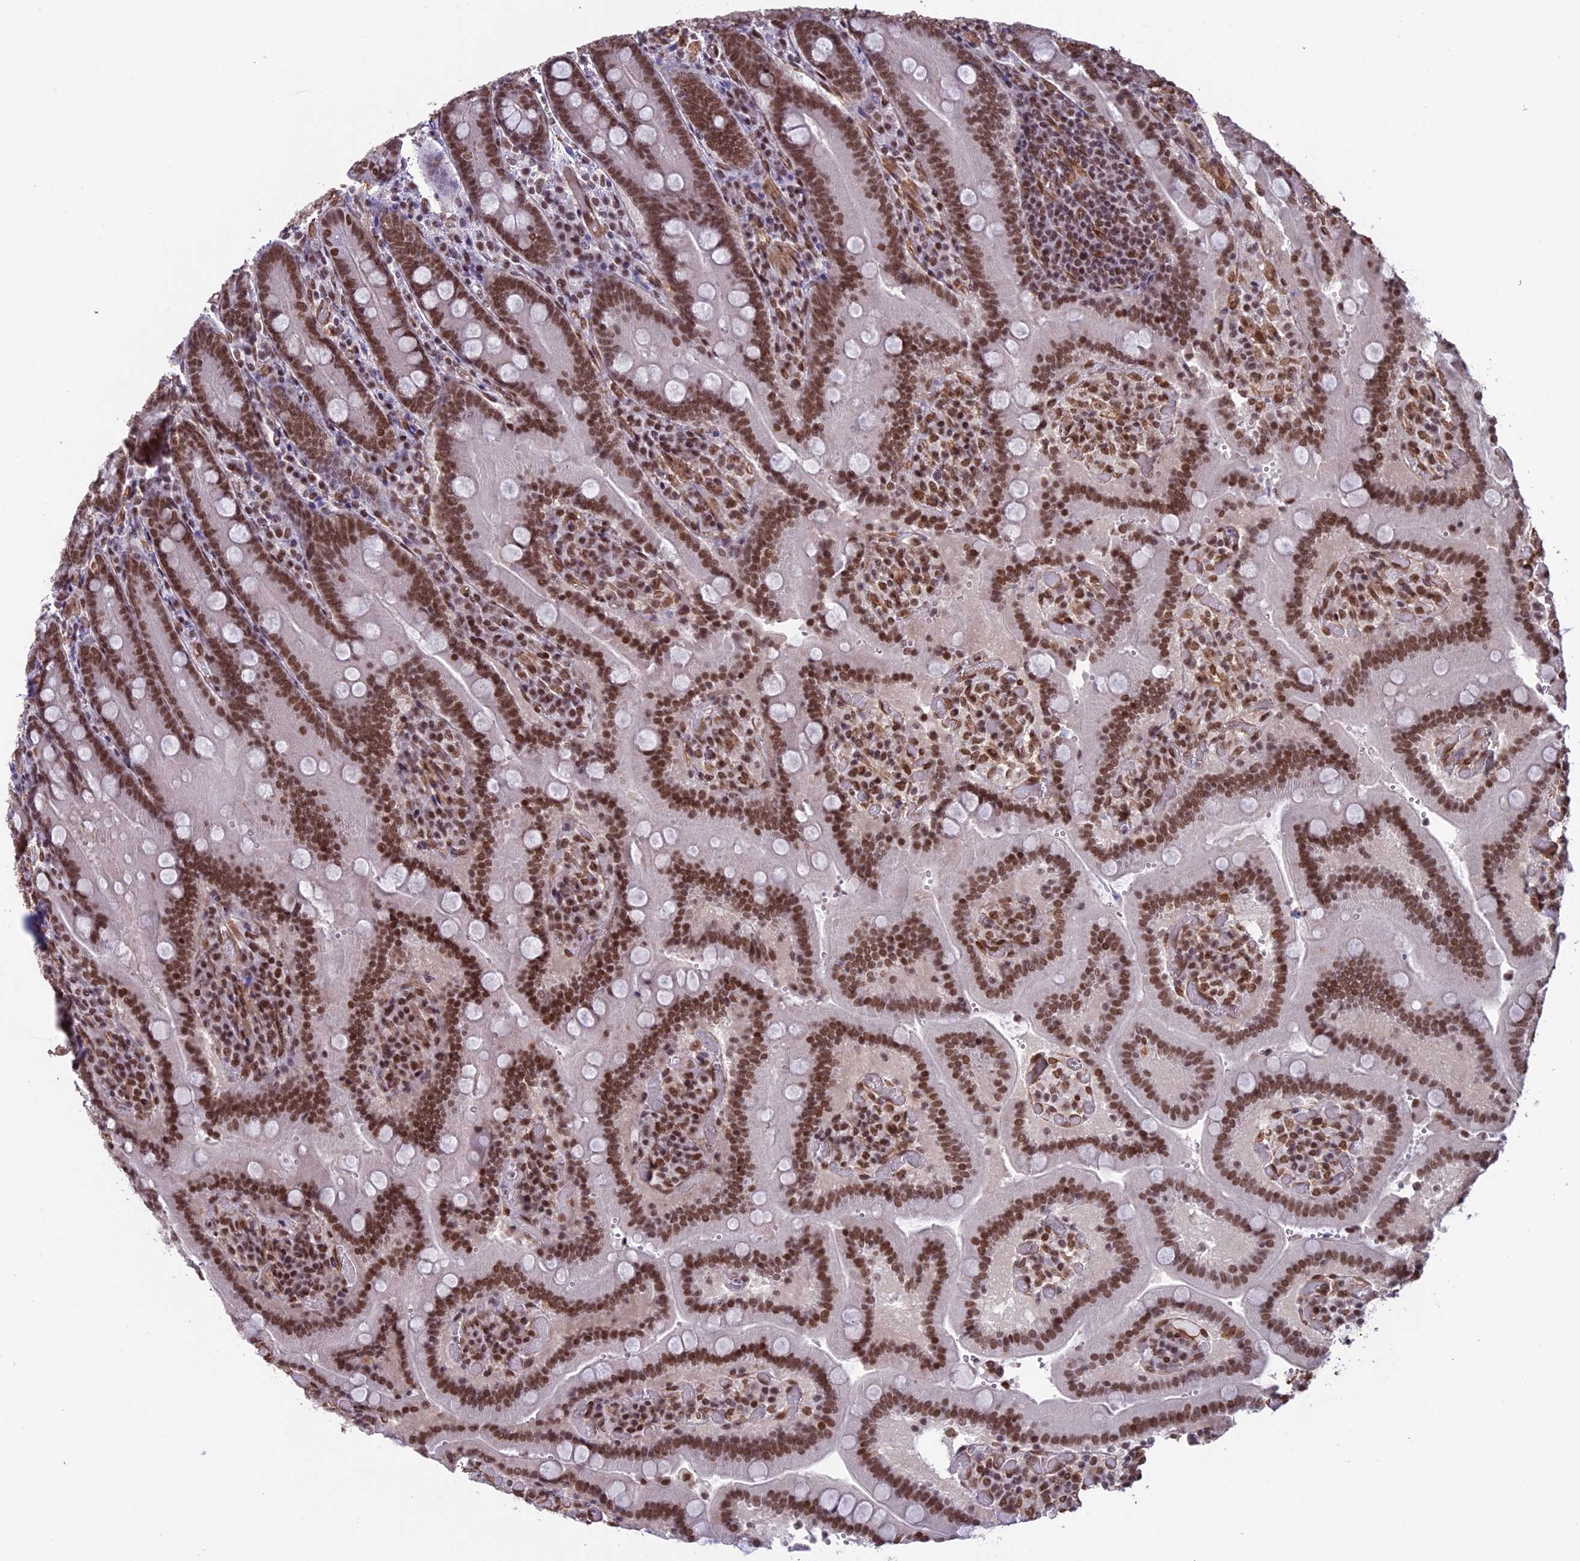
{"staining": {"intensity": "moderate", "quantity": ">75%", "location": "nuclear"}, "tissue": "duodenum", "cell_type": "Glandular cells", "image_type": "normal", "snomed": [{"axis": "morphology", "description": "Normal tissue, NOS"}, {"axis": "topography", "description": "Duodenum"}], "caption": "A medium amount of moderate nuclear positivity is seen in about >75% of glandular cells in normal duodenum.", "gene": "MPHOSPH8", "patient": {"sex": "female", "age": 62}}